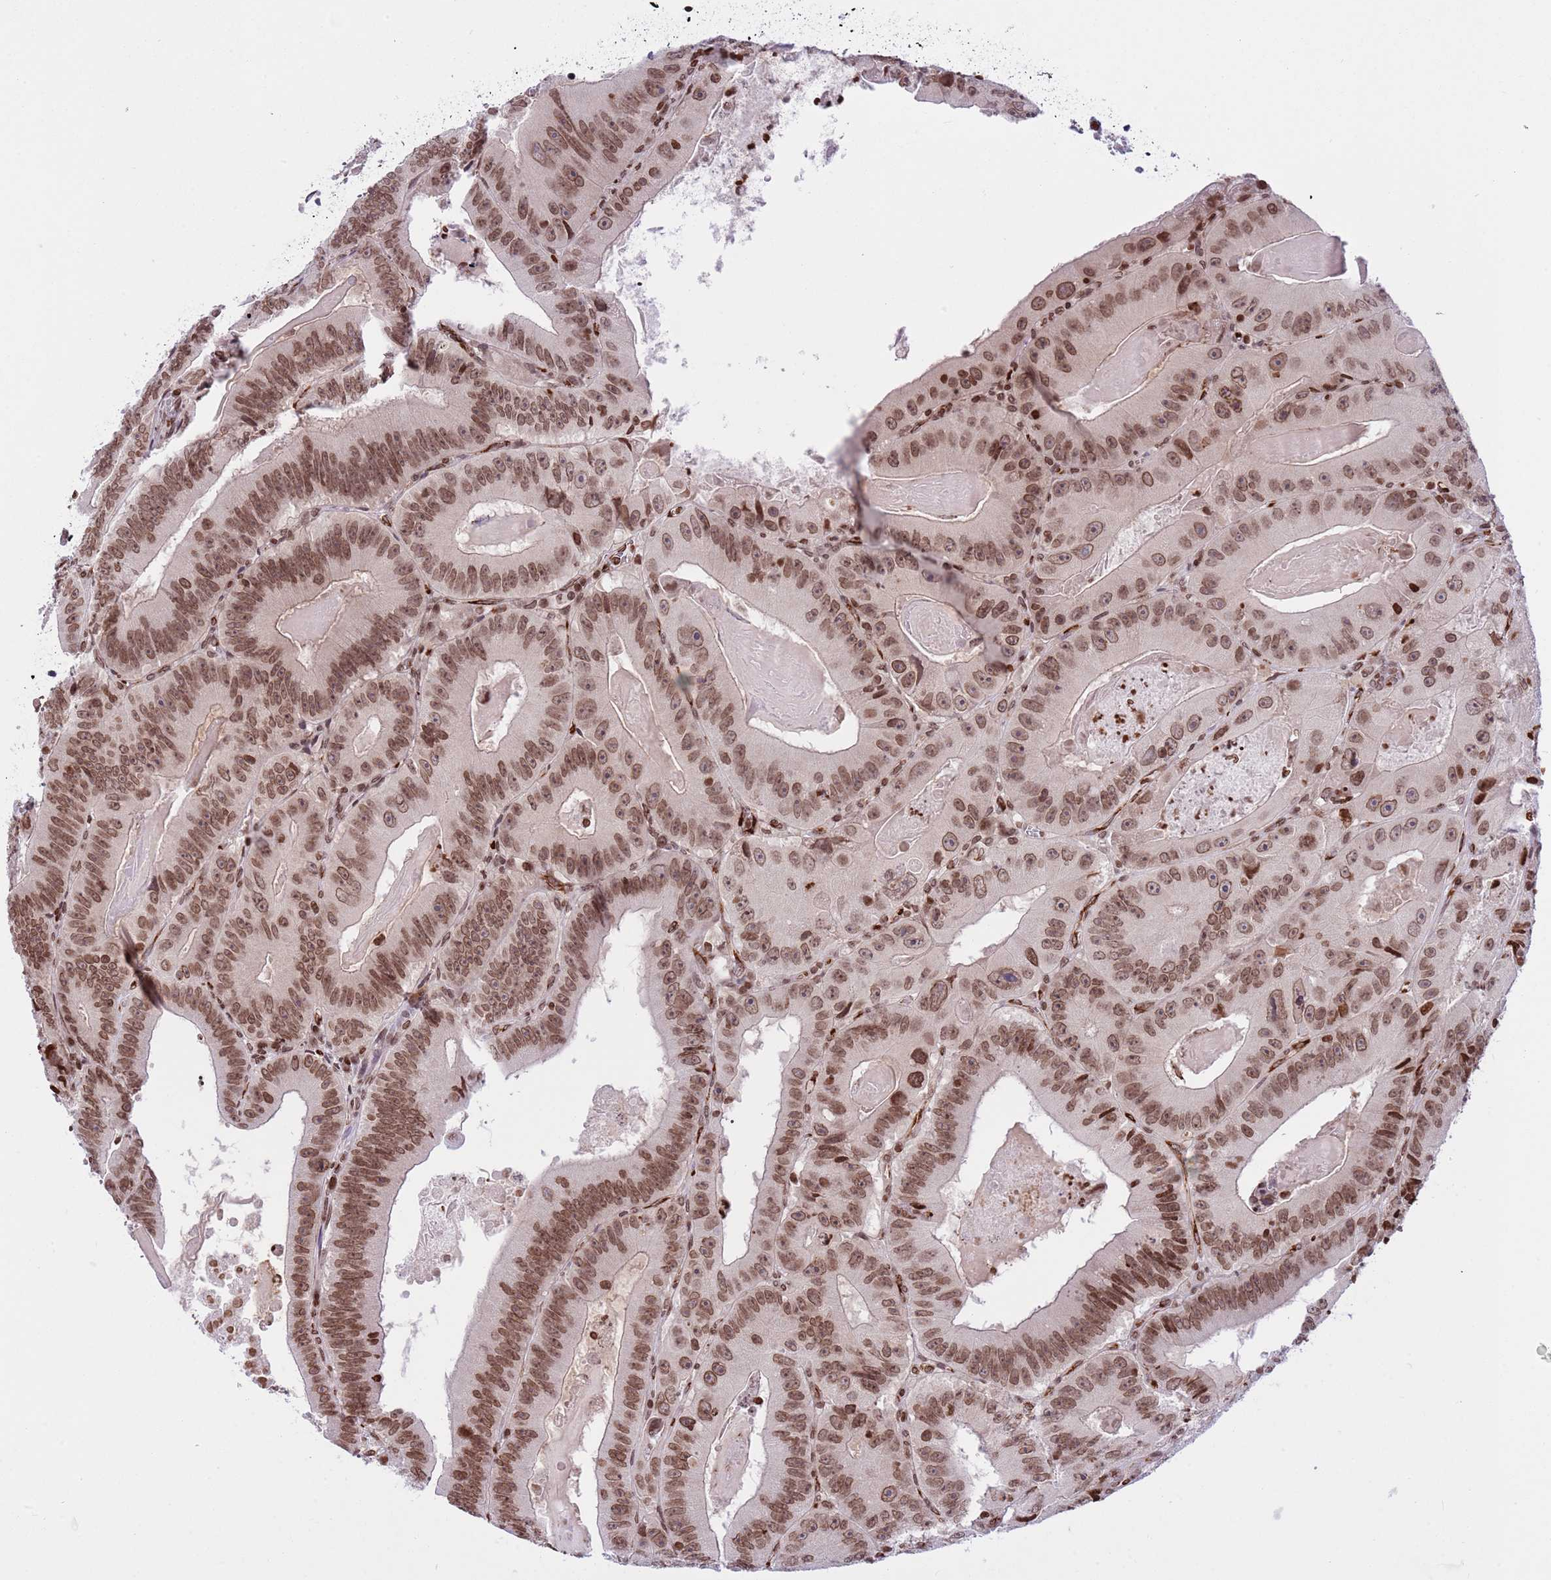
{"staining": {"intensity": "moderate", "quantity": ">75%", "location": "nuclear"}, "tissue": "colorectal cancer", "cell_type": "Tumor cells", "image_type": "cancer", "snomed": [{"axis": "morphology", "description": "Adenocarcinoma, NOS"}, {"axis": "topography", "description": "Colon"}], "caption": "Immunohistochemical staining of human adenocarcinoma (colorectal) displays moderate nuclear protein staining in about >75% of tumor cells. The staining was performed using DAB (3,3'-diaminobenzidine) to visualize the protein expression in brown, while the nuclei were stained in blue with hematoxylin (Magnification: 20x).", "gene": "NRIP1", "patient": {"sex": "female", "age": 86}}